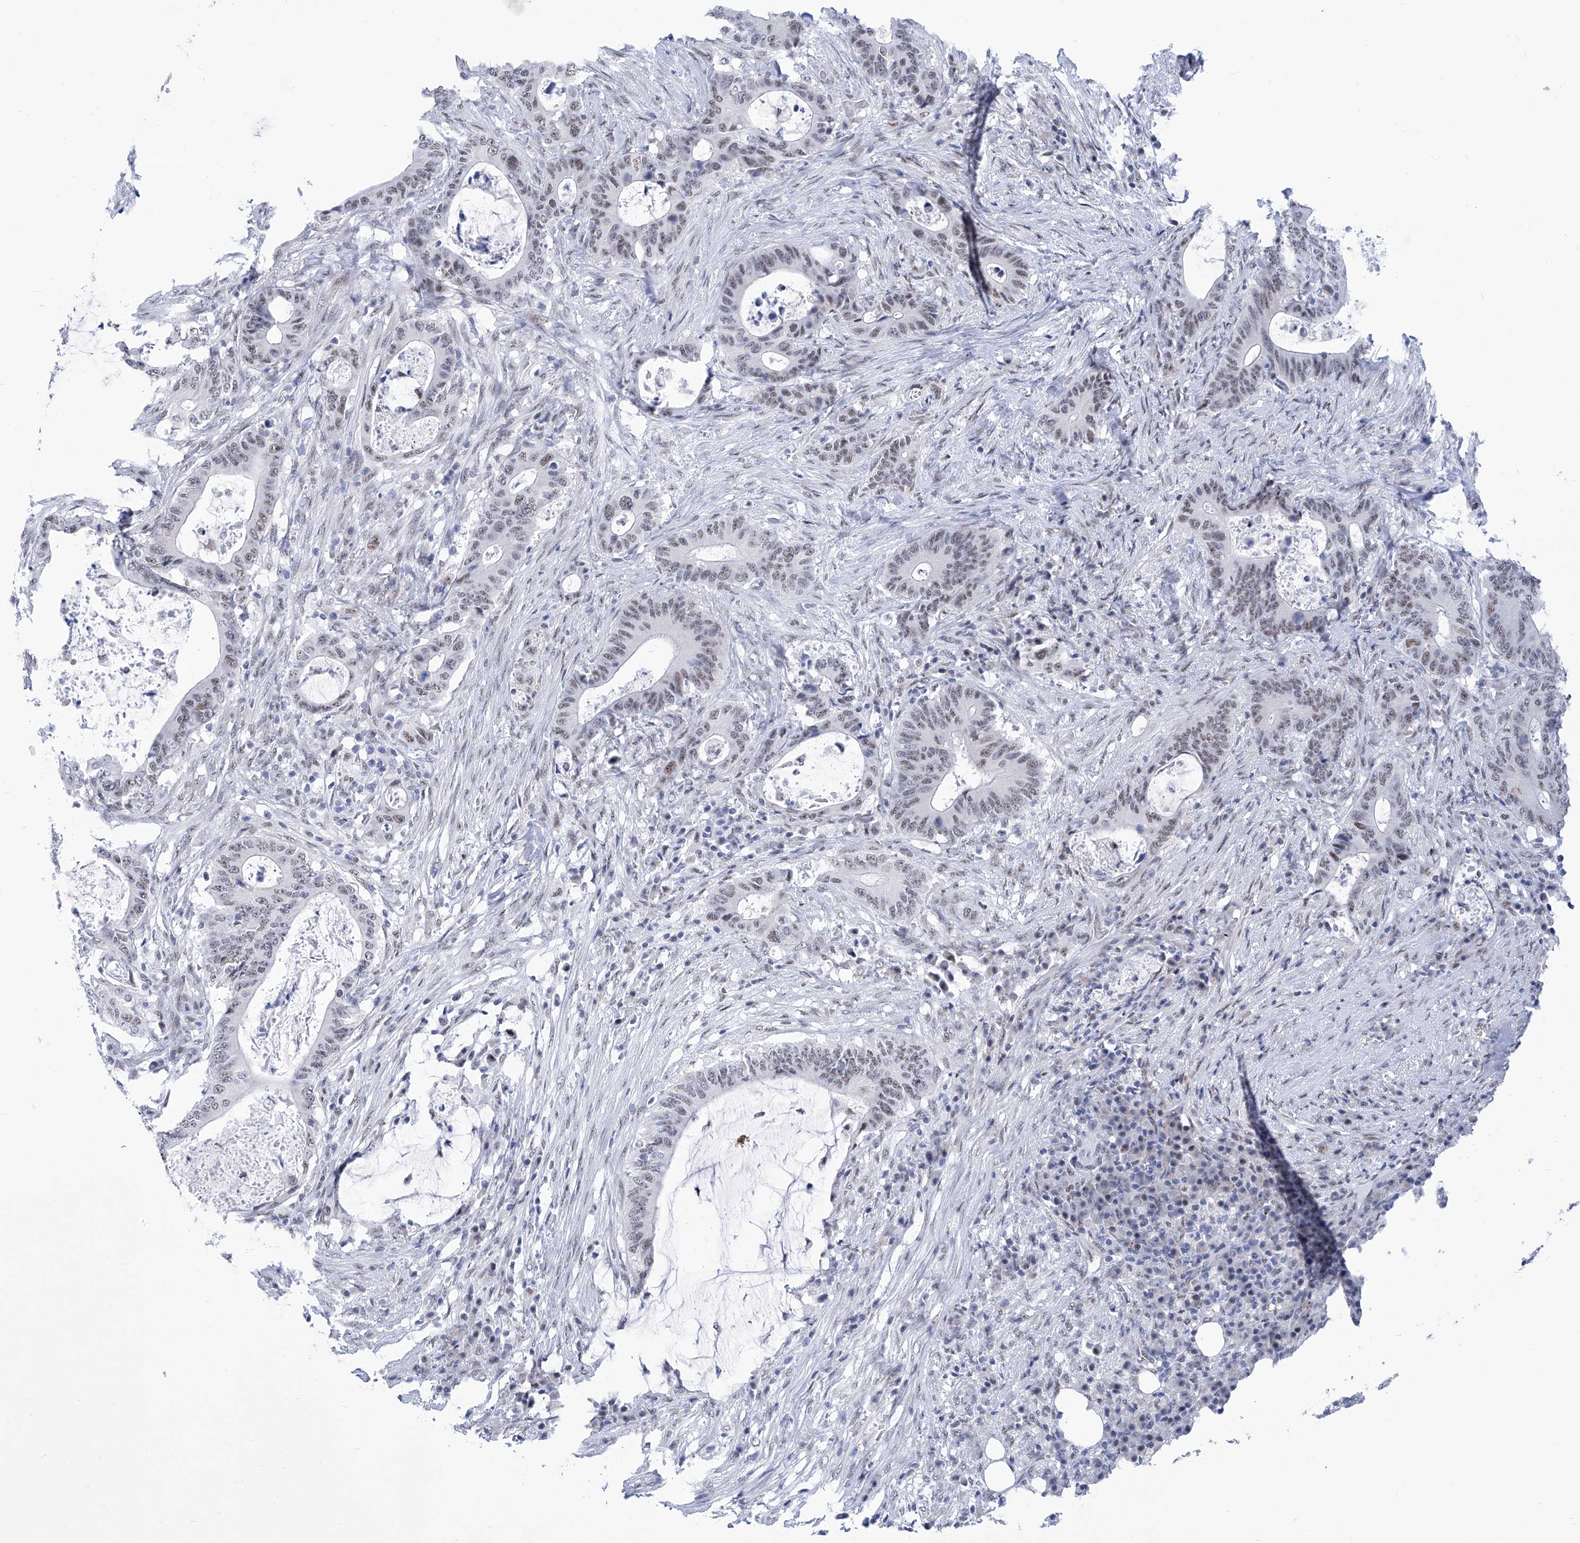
{"staining": {"intensity": "weak", "quantity": "25%-75%", "location": "nuclear"}, "tissue": "colorectal cancer", "cell_type": "Tumor cells", "image_type": "cancer", "snomed": [{"axis": "morphology", "description": "Adenocarcinoma, NOS"}, {"axis": "topography", "description": "Colon"}], "caption": "There is low levels of weak nuclear positivity in tumor cells of colorectal cancer (adenocarcinoma), as demonstrated by immunohistochemical staining (brown color).", "gene": "SART1", "patient": {"sex": "male", "age": 83}}